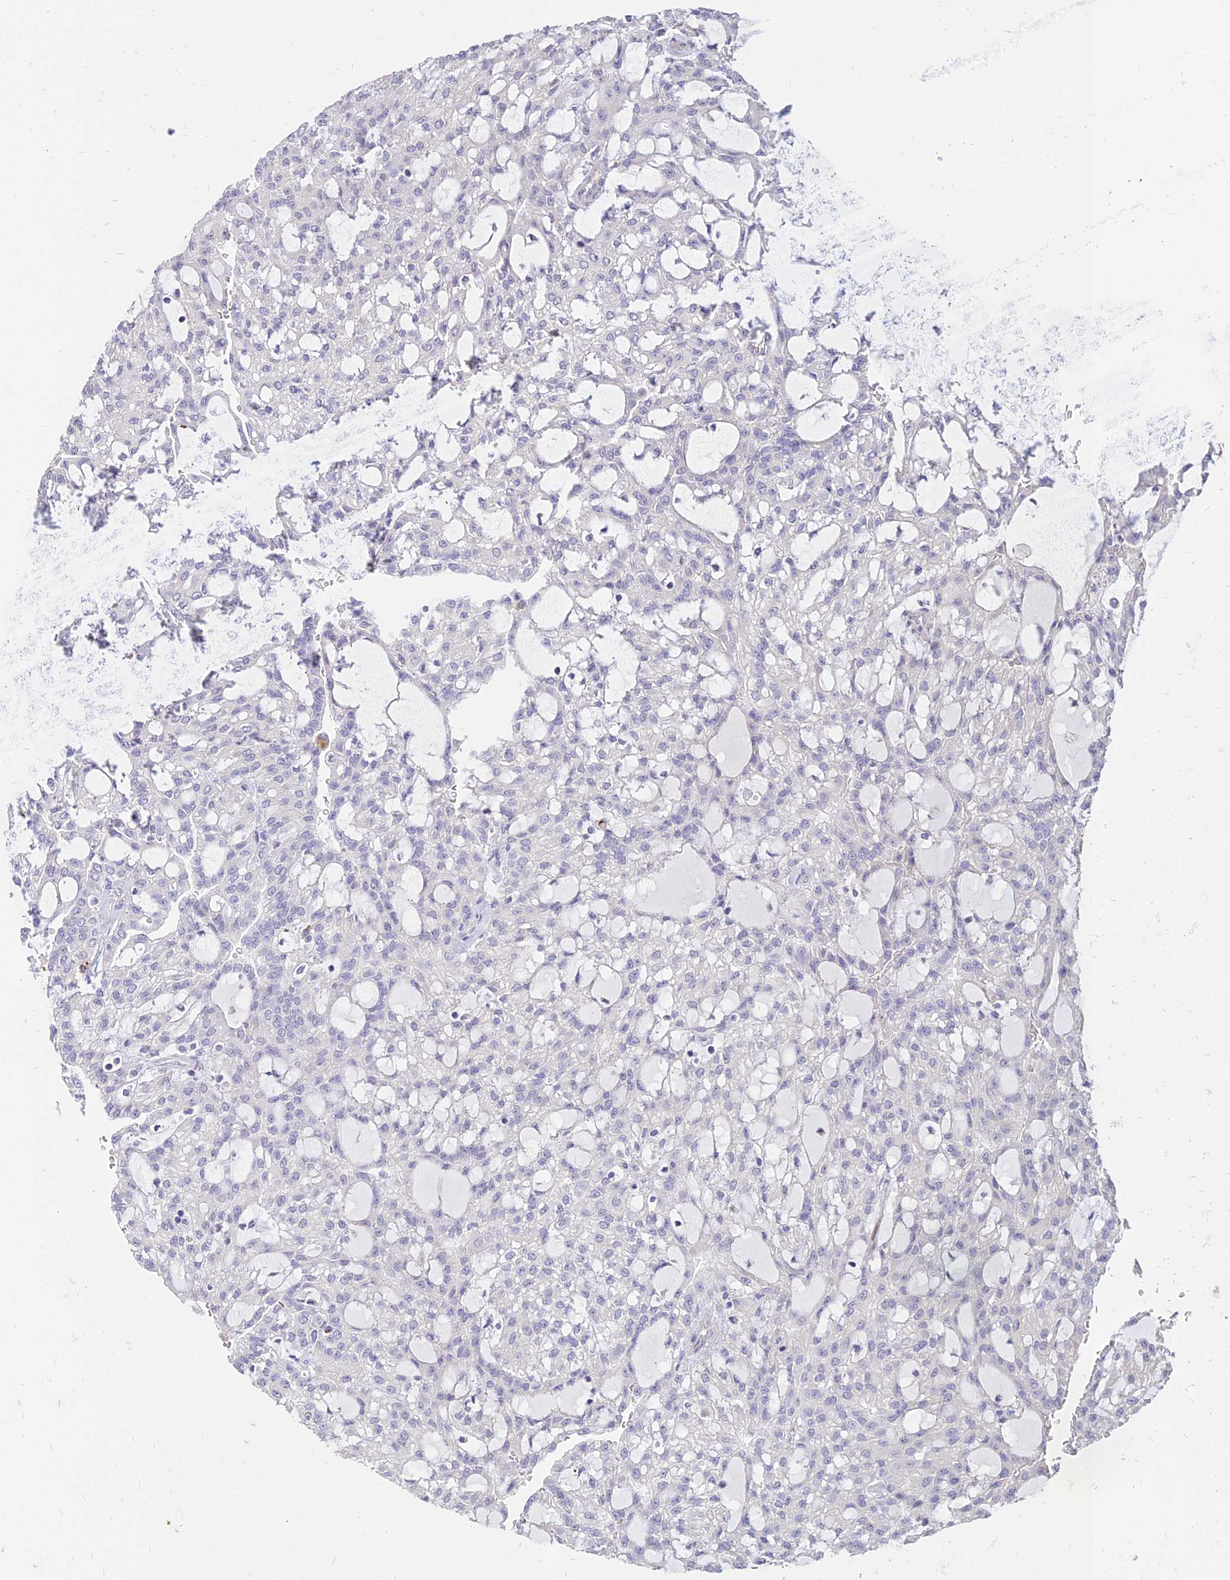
{"staining": {"intensity": "negative", "quantity": "none", "location": "none"}, "tissue": "renal cancer", "cell_type": "Tumor cells", "image_type": "cancer", "snomed": [{"axis": "morphology", "description": "Adenocarcinoma, NOS"}, {"axis": "topography", "description": "Kidney"}], "caption": "Immunohistochemistry (IHC) image of human renal cancer stained for a protein (brown), which displays no staining in tumor cells.", "gene": "ST3GAL6", "patient": {"sex": "male", "age": 63}}